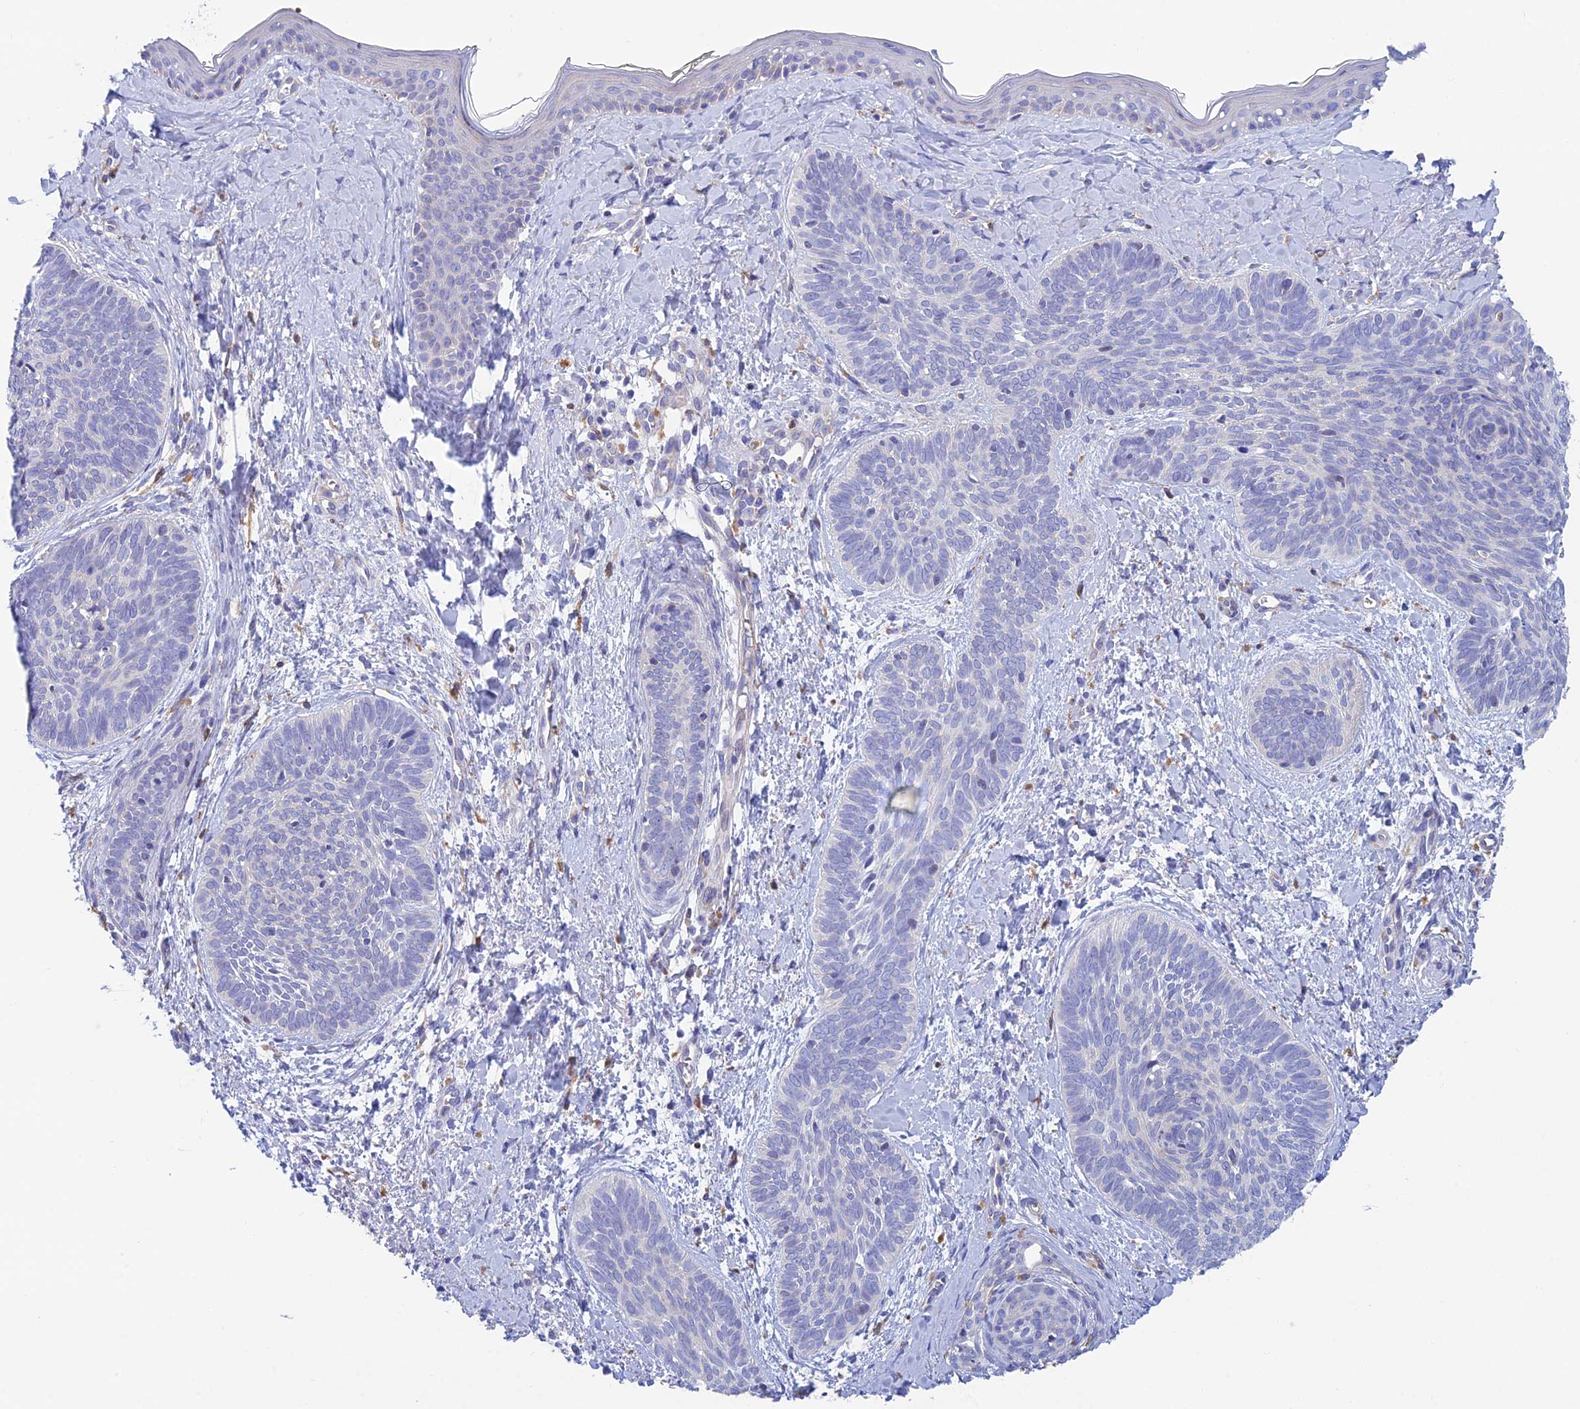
{"staining": {"intensity": "negative", "quantity": "none", "location": "none"}, "tissue": "skin cancer", "cell_type": "Tumor cells", "image_type": "cancer", "snomed": [{"axis": "morphology", "description": "Basal cell carcinoma"}, {"axis": "topography", "description": "Skin"}], "caption": "Micrograph shows no significant protein staining in tumor cells of skin cancer (basal cell carcinoma). Brightfield microscopy of immunohistochemistry (IHC) stained with DAB (3,3'-diaminobenzidine) (brown) and hematoxylin (blue), captured at high magnification.", "gene": "ZNF564", "patient": {"sex": "female", "age": 81}}